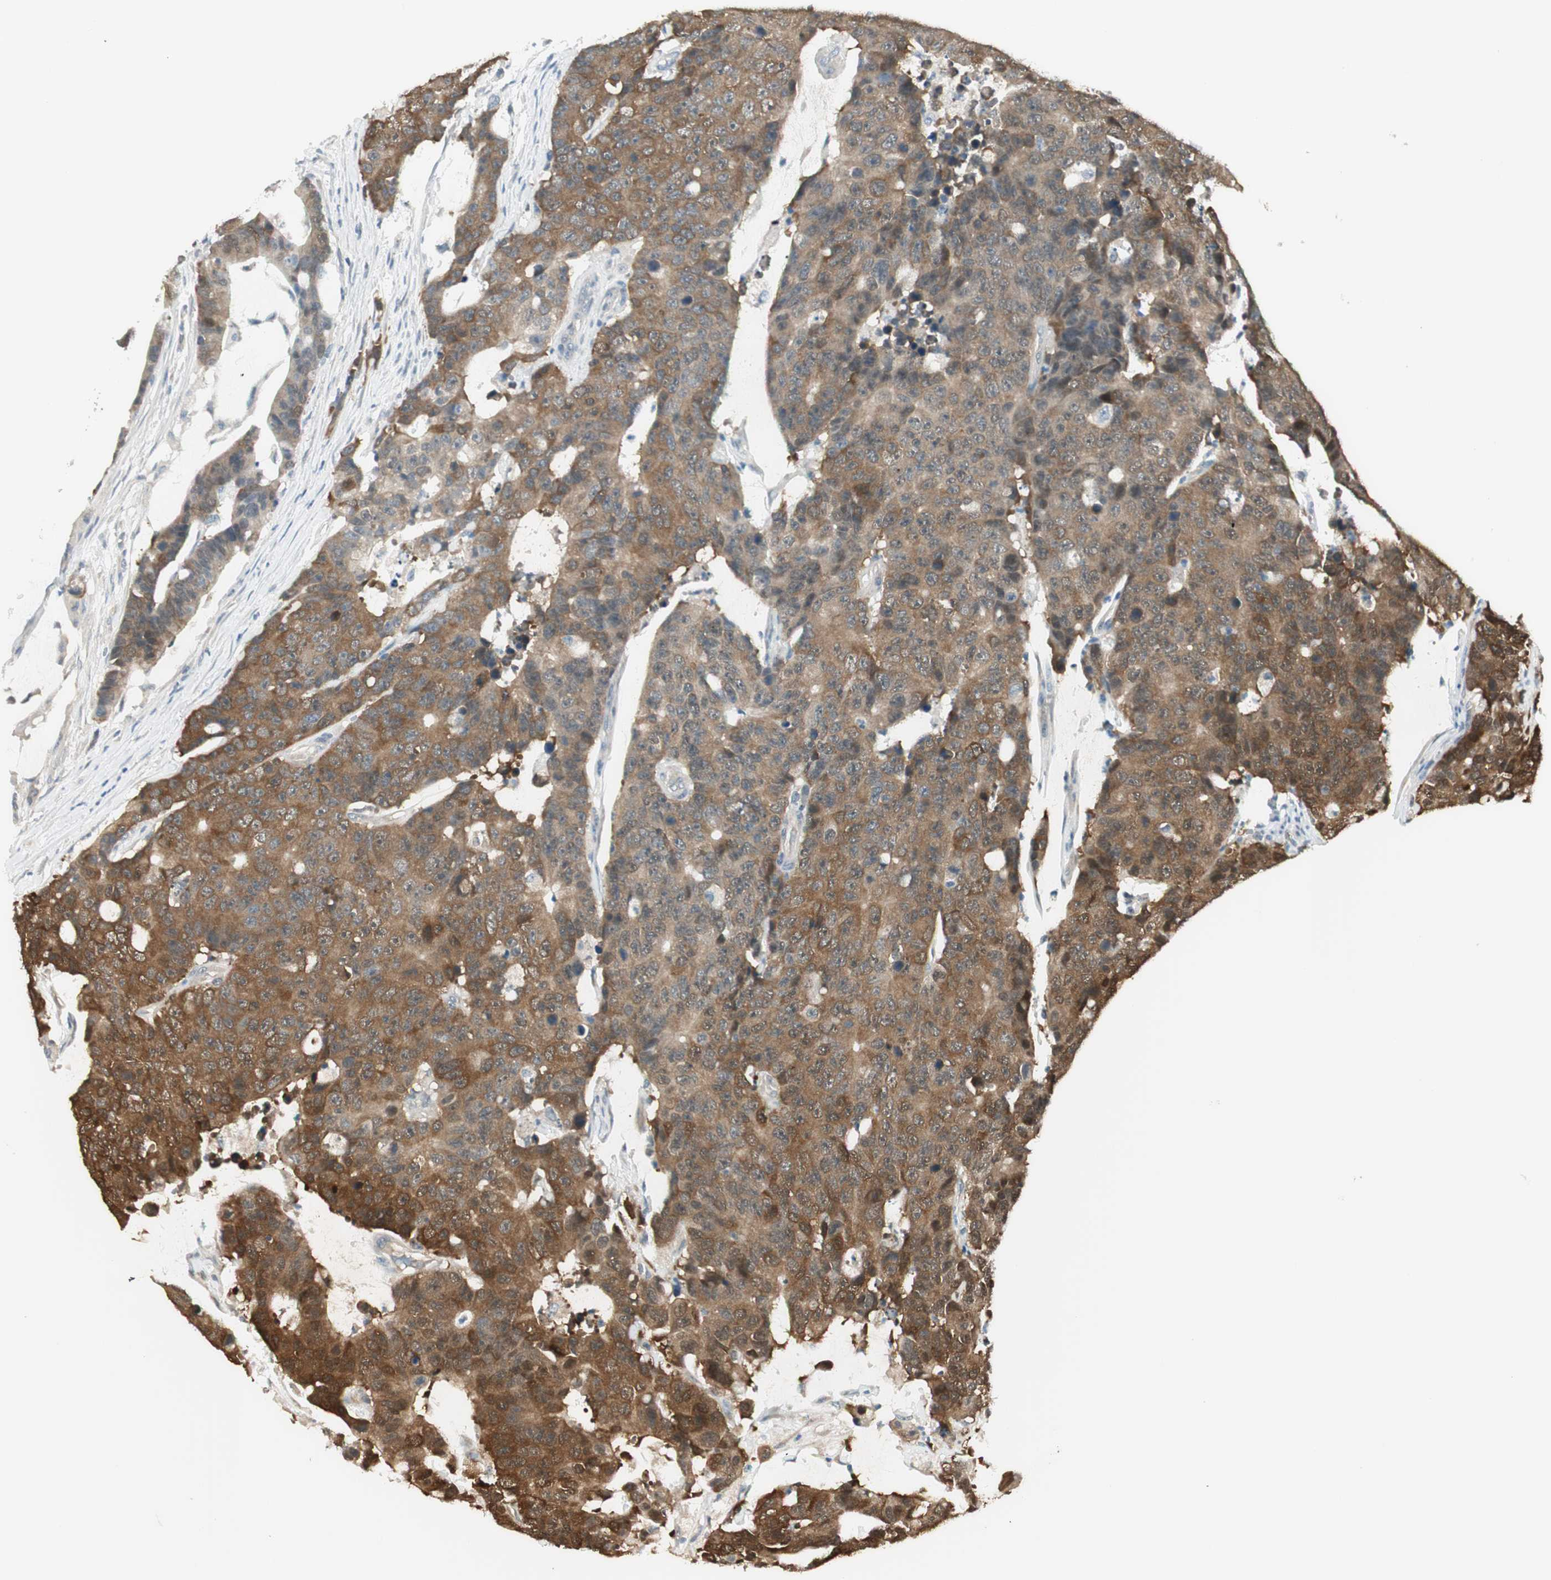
{"staining": {"intensity": "moderate", "quantity": "<25%", "location": "cytoplasmic/membranous"}, "tissue": "colorectal cancer", "cell_type": "Tumor cells", "image_type": "cancer", "snomed": [{"axis": "morphology", "description": "Adenocarcinoma, NOS"}, {"axis": "topography", "description": "Colon"}], "caption": "Protein expression analysis of human colorectal cancer (adenocarcinoma) reveals moderate cytoplasmic/membranous positivity in approximately <25% of tumor cells.", "gene": "IPO5", "patient": {"sex": "female", "age": 86}}